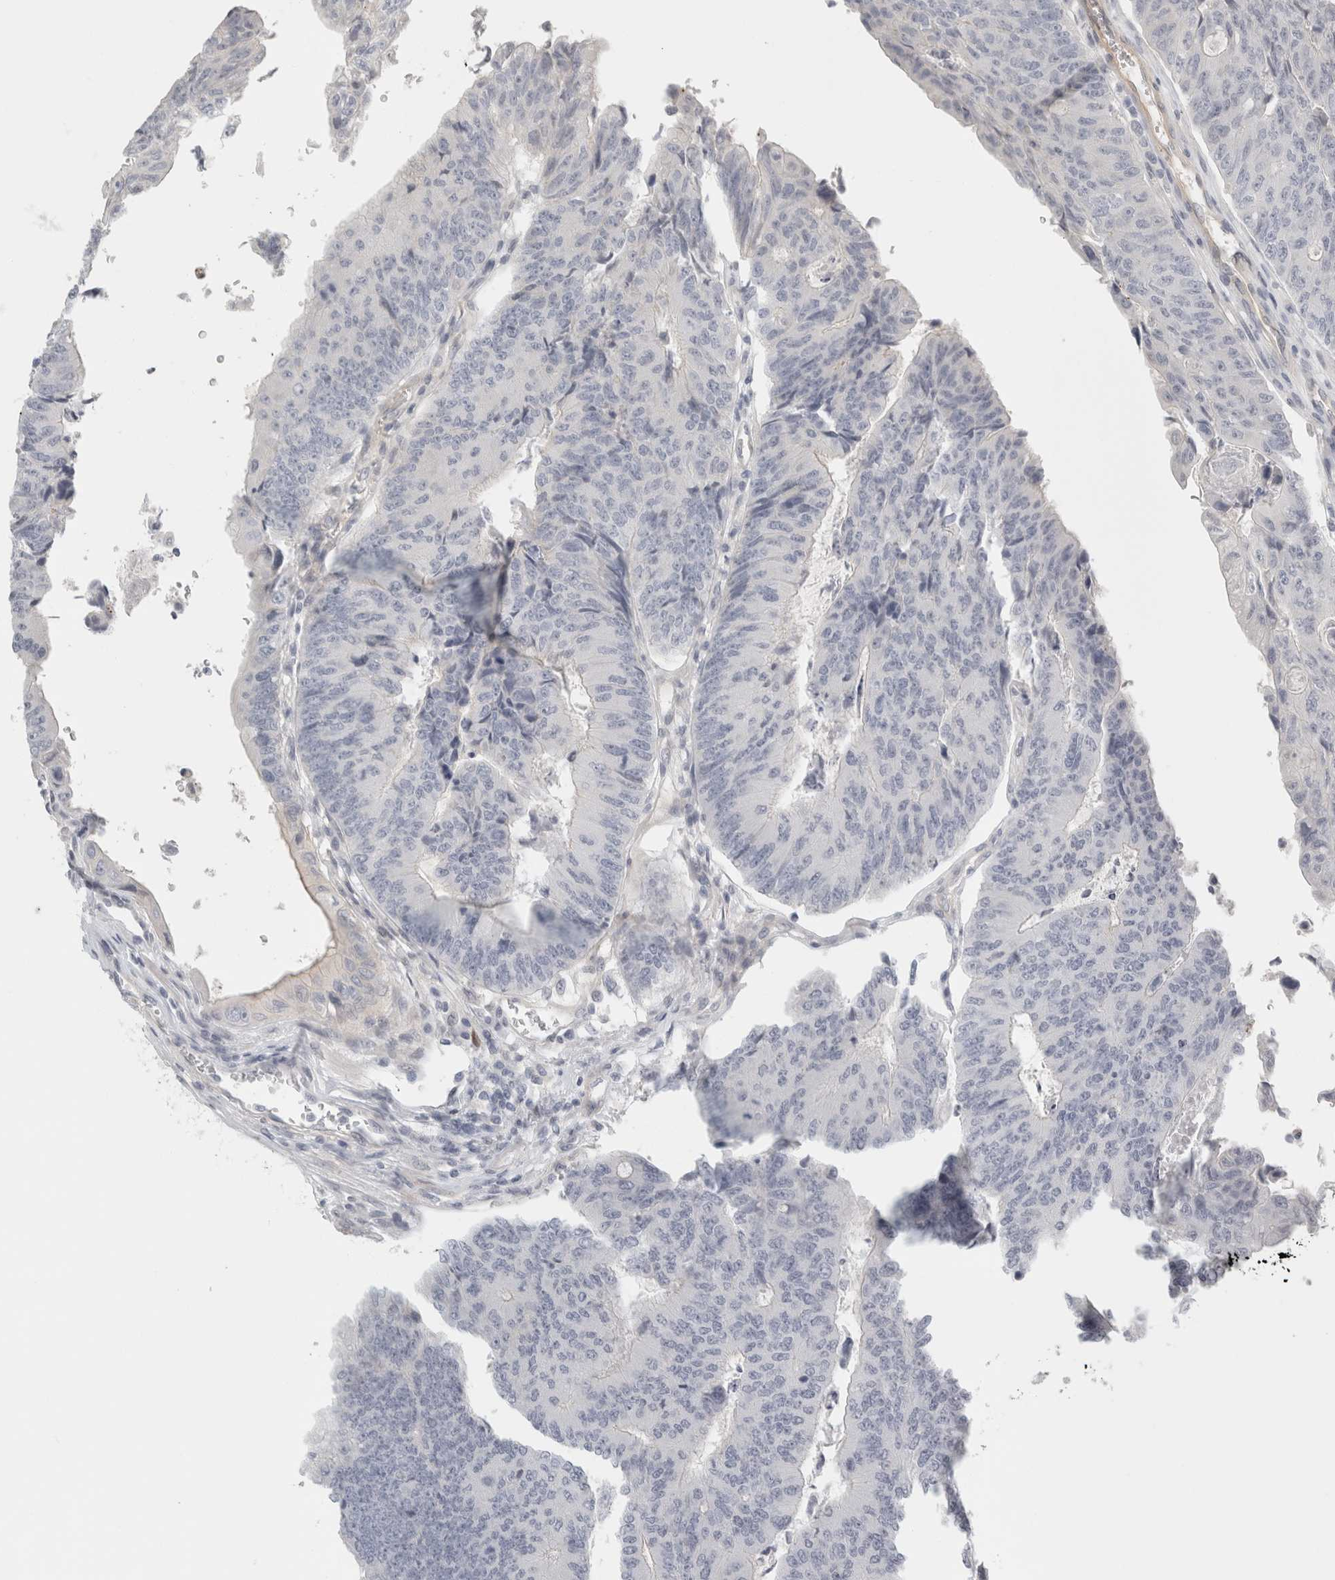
{"staining": {"intensity": "negative", "quantity": "none", "location": "none"}, "tissue": "colorectal cancer", "cell_type": "Tumor cells", "image_type": "cancer", "snomed": [{"axis": "morphology", "description": "Adenocarcinoma, NOS"}, {"axis": "topography", "description": "Colon"}], "caption": "DAB (3,3'-diaminobenzidine) immunohistochemical staining of human adenocarcinoma (colorectal) demonstrates no significant staining in tumor cells.", "gene": "FBLIM1", "patient": {"sex": "female", "age": 67}}